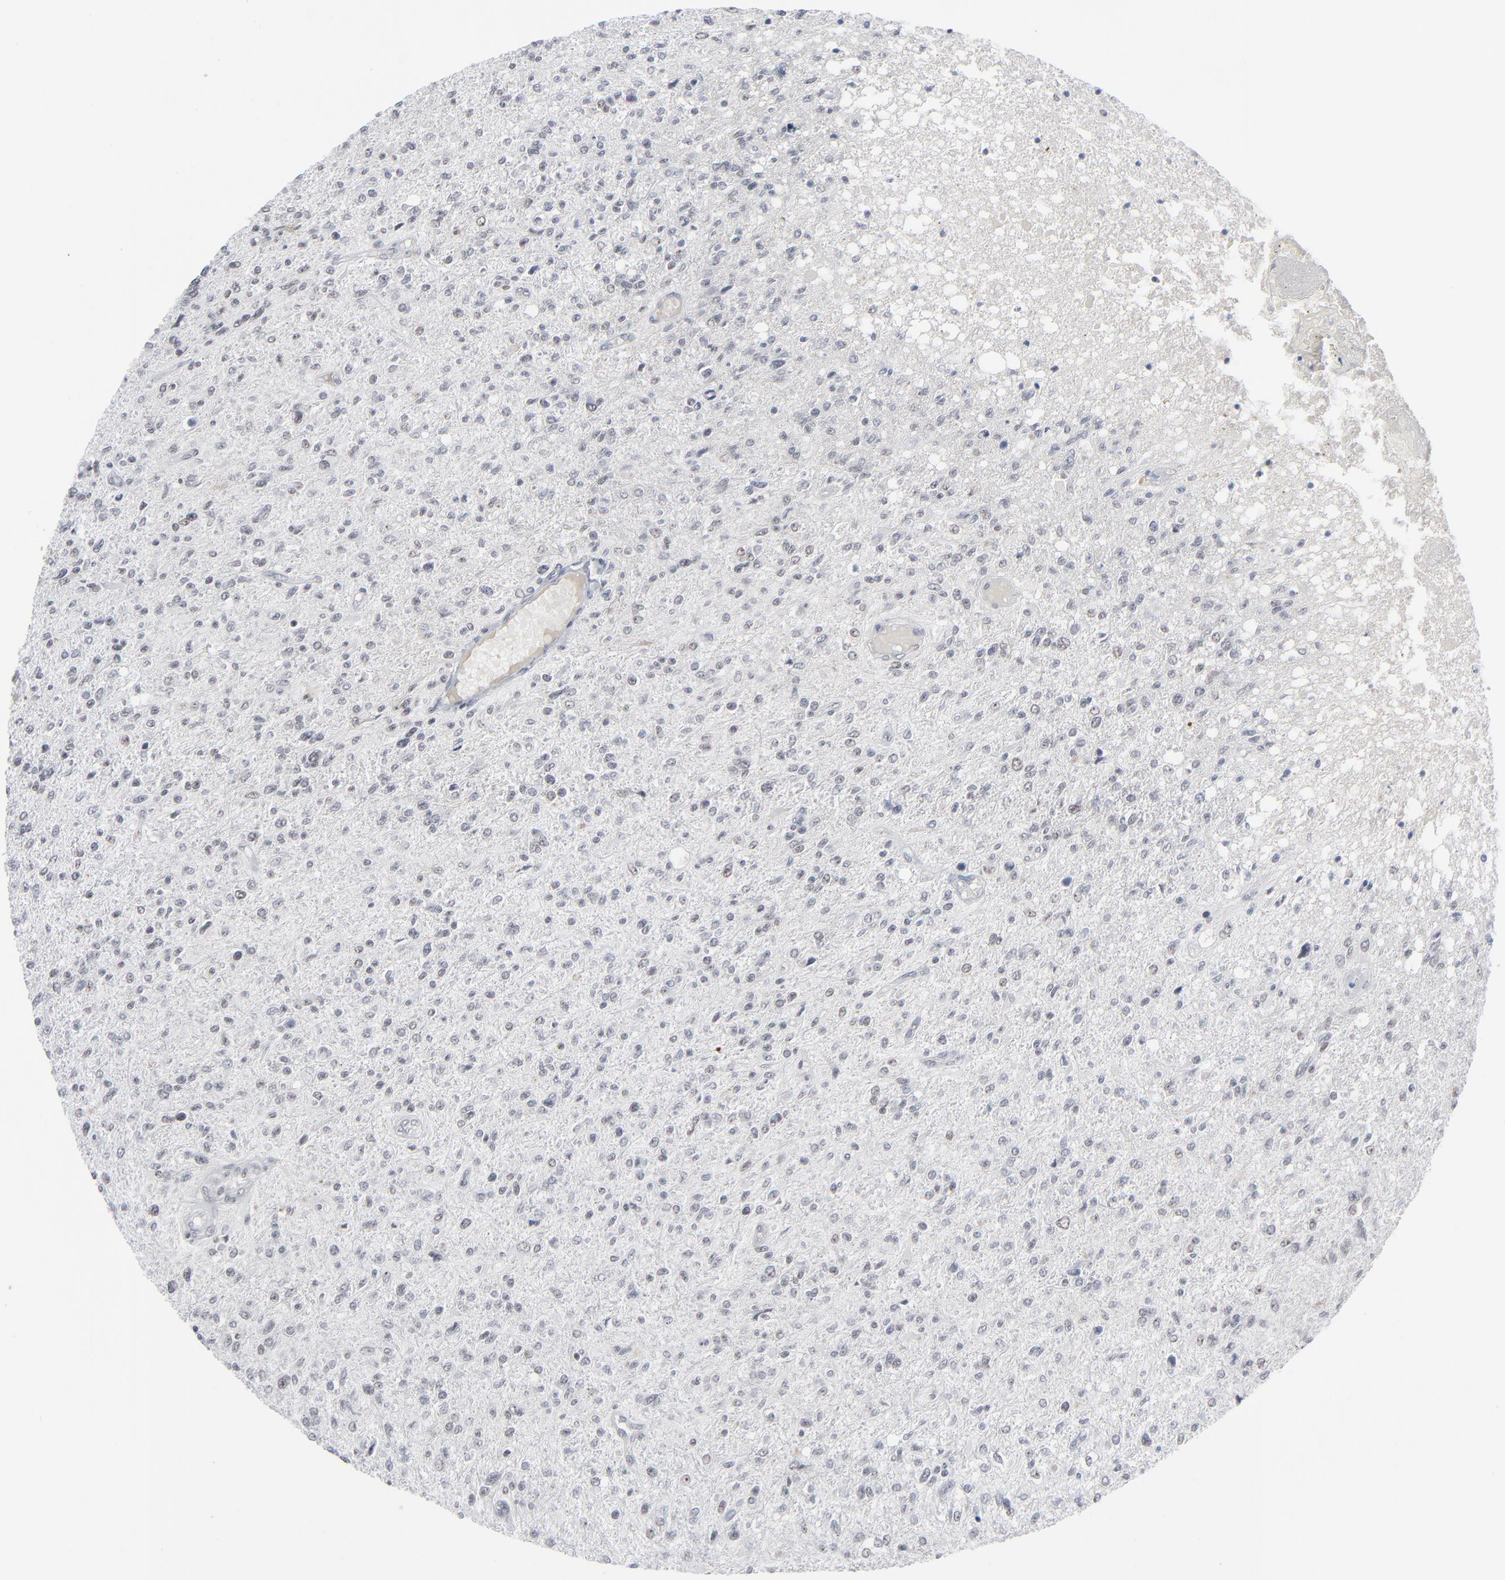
{"staining": {"intensity": "negative", "quantity": "none", "location": "none"}, "tissue": "glioma", "cell_type": "Tumor cells", "image_type": "cancer", "snomed": [{"axis": "morphology", "description": "Glioma, malignant, High grade"}, {"axis": "topography", "description": "Cerebral cortex"}], "caption": "Immunohistochemistry (IHC) image of neoplastic tissue: glioma stained with DAB (3,3'-diaminobenzidine) demonstrates no significant protein positivity in tumor cells.", "gene": "MPHOSPH6", "patient": {"sex": "male", "age": 76}}